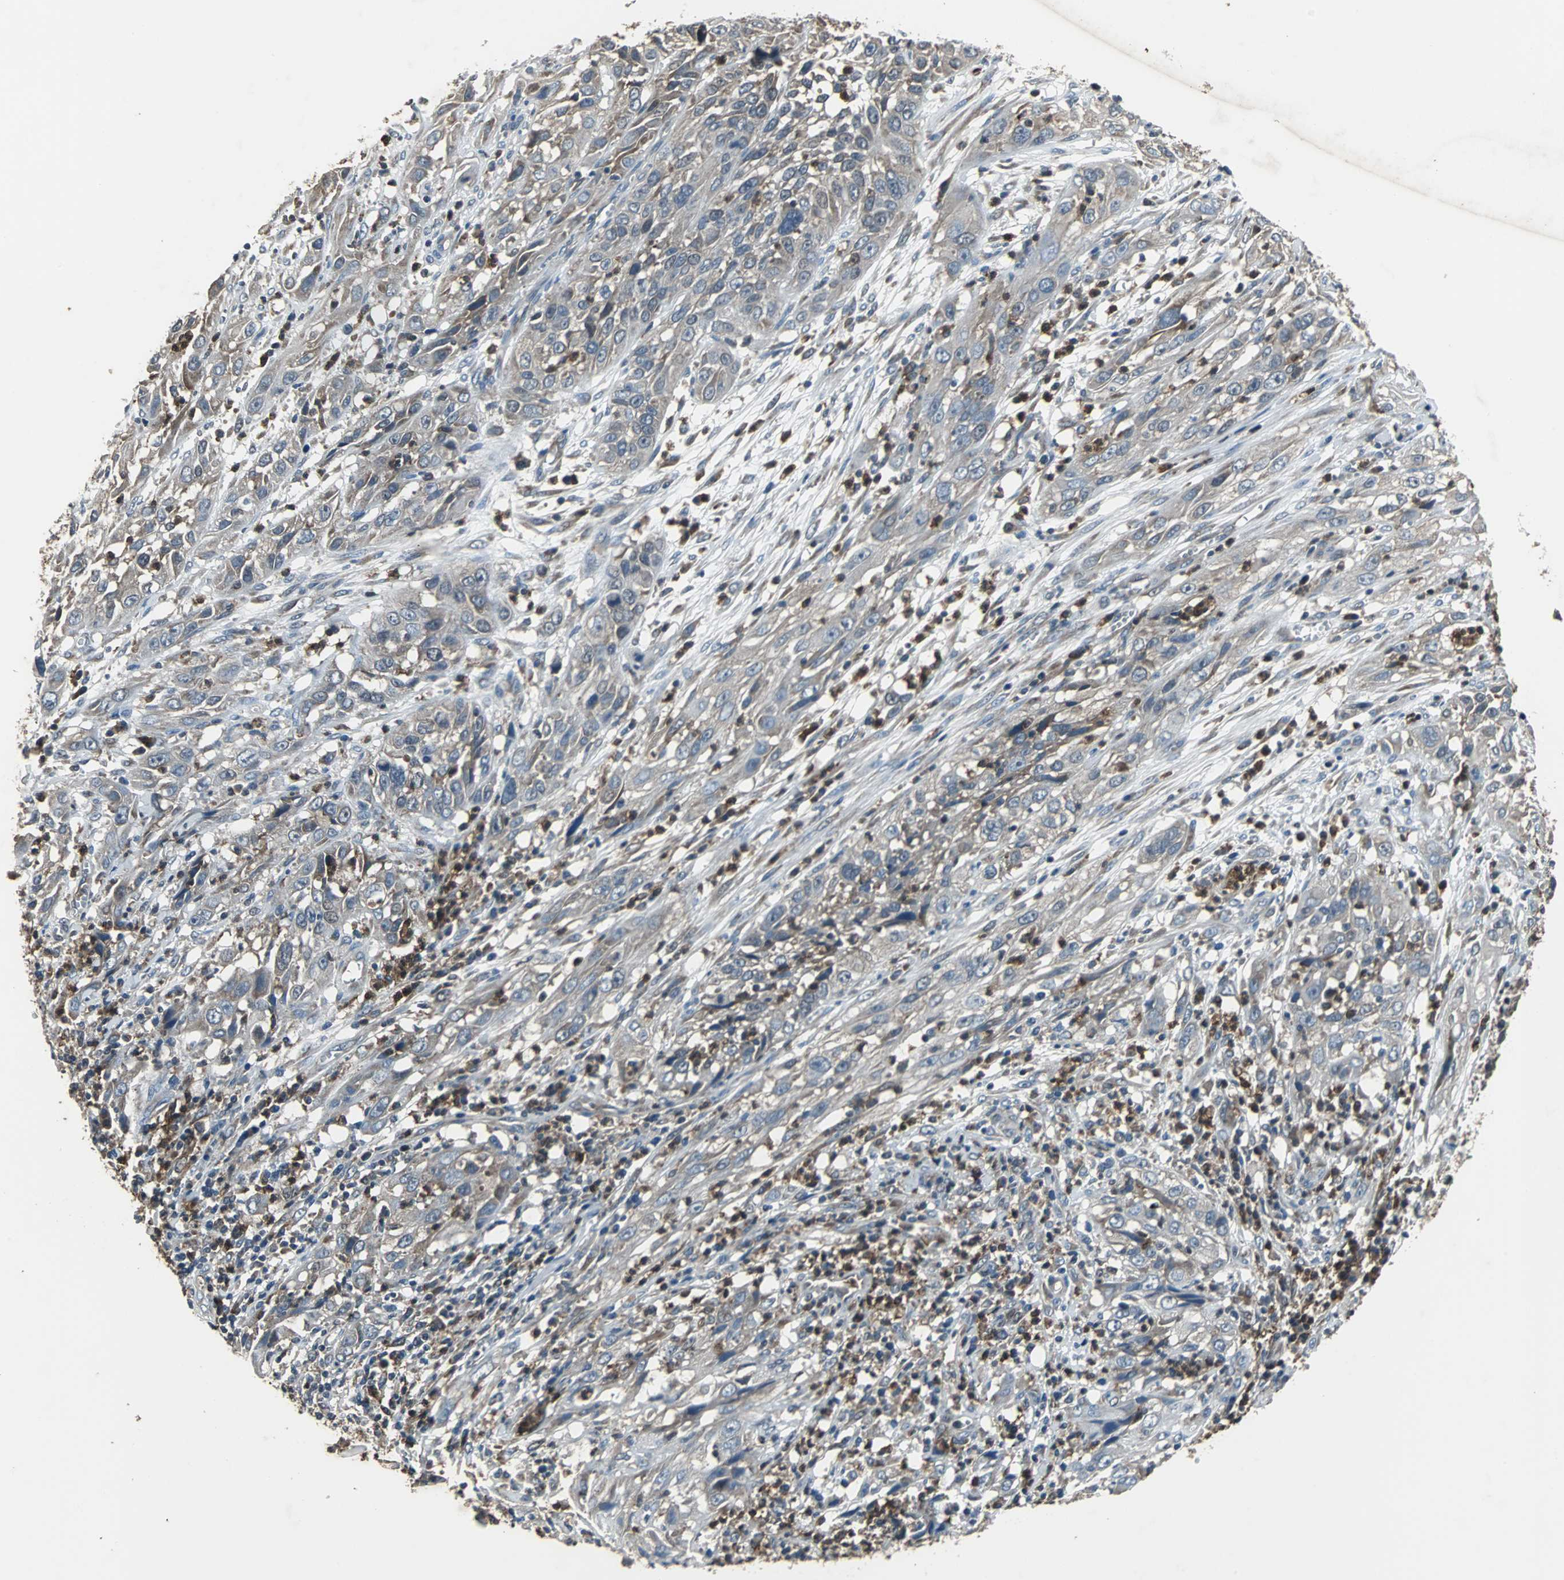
{"staining": {"intensity": "weak", "quantity": "25%-75%", "location": "cytoplasmic/membranous"}, "tissue": "cervical cancer", "cell_type": "Tumor cells", "image_type": "cancer", "snomed": [{"axis": "morphology", "description": "Squamous cell carcinoma, NOS"}, {"axis": "topography", "description": "Cervix"}], "caption": "There is low levels of weak cytoplasmic/membranous positivity in tumor cells of squamous cell carcinoma (cervical), as demonstrated by immunohistochemical staining (brown color).", "gene": "SOS1", "patient": {"sex": "female", "age": 32}}